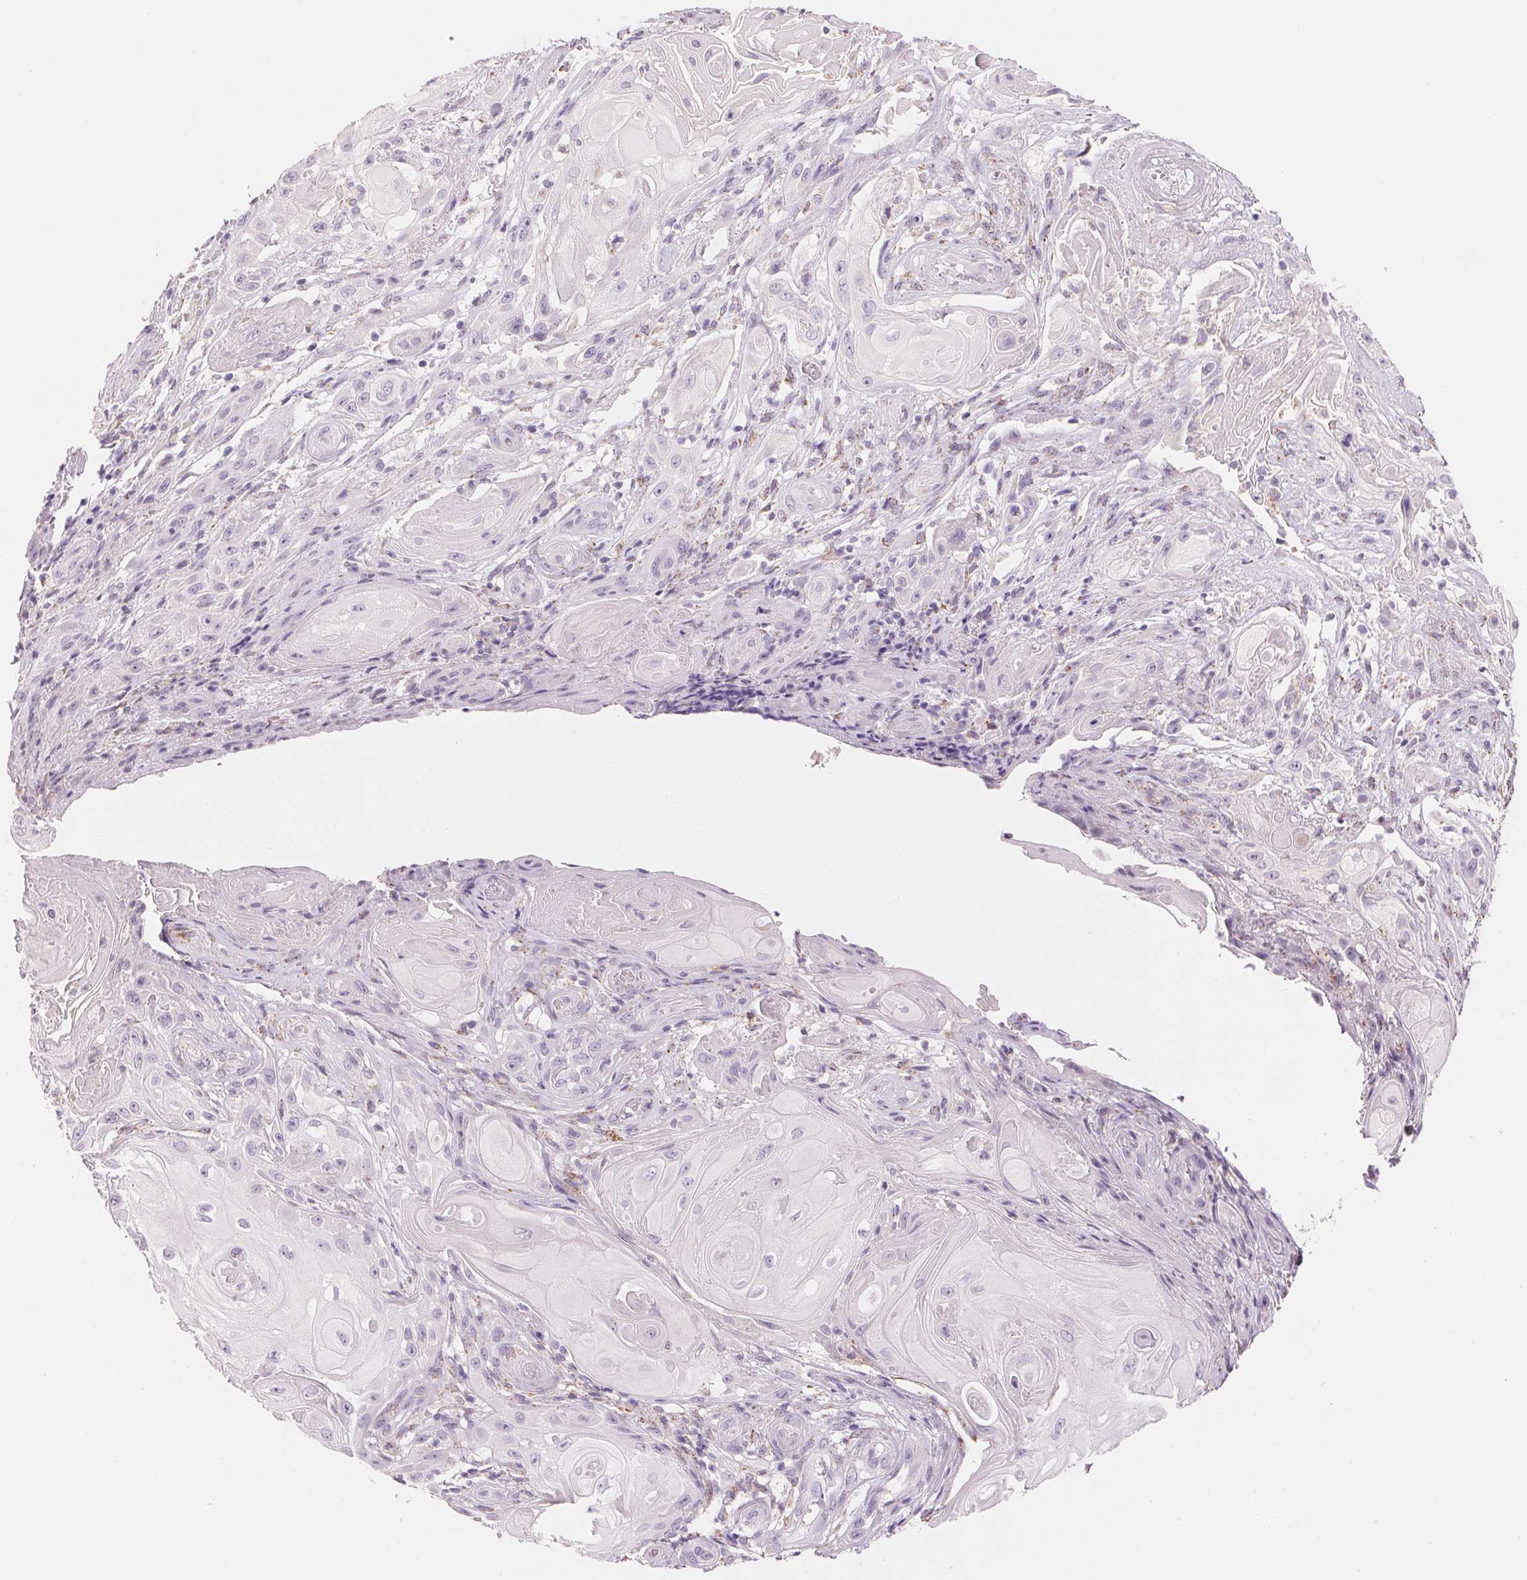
{"staining": {"intensity": "negative", "quantity": "none", "location": "none"}, "tissue": "skin cancer", "cell_type": "Tumor cells", "image_type": "cancer", "snomed": [{"axis": "morphology", "description": "Squamous cell carcinoma, NOS"}, {"axis": "topography", "description": "Skin"}], "caption": "Tumor cells are negative for brown protein staining in skin cancer (squamous cell carcinoma).", "gene": "CYP11B1", "patient": {"sex": "male", "age": 62}}